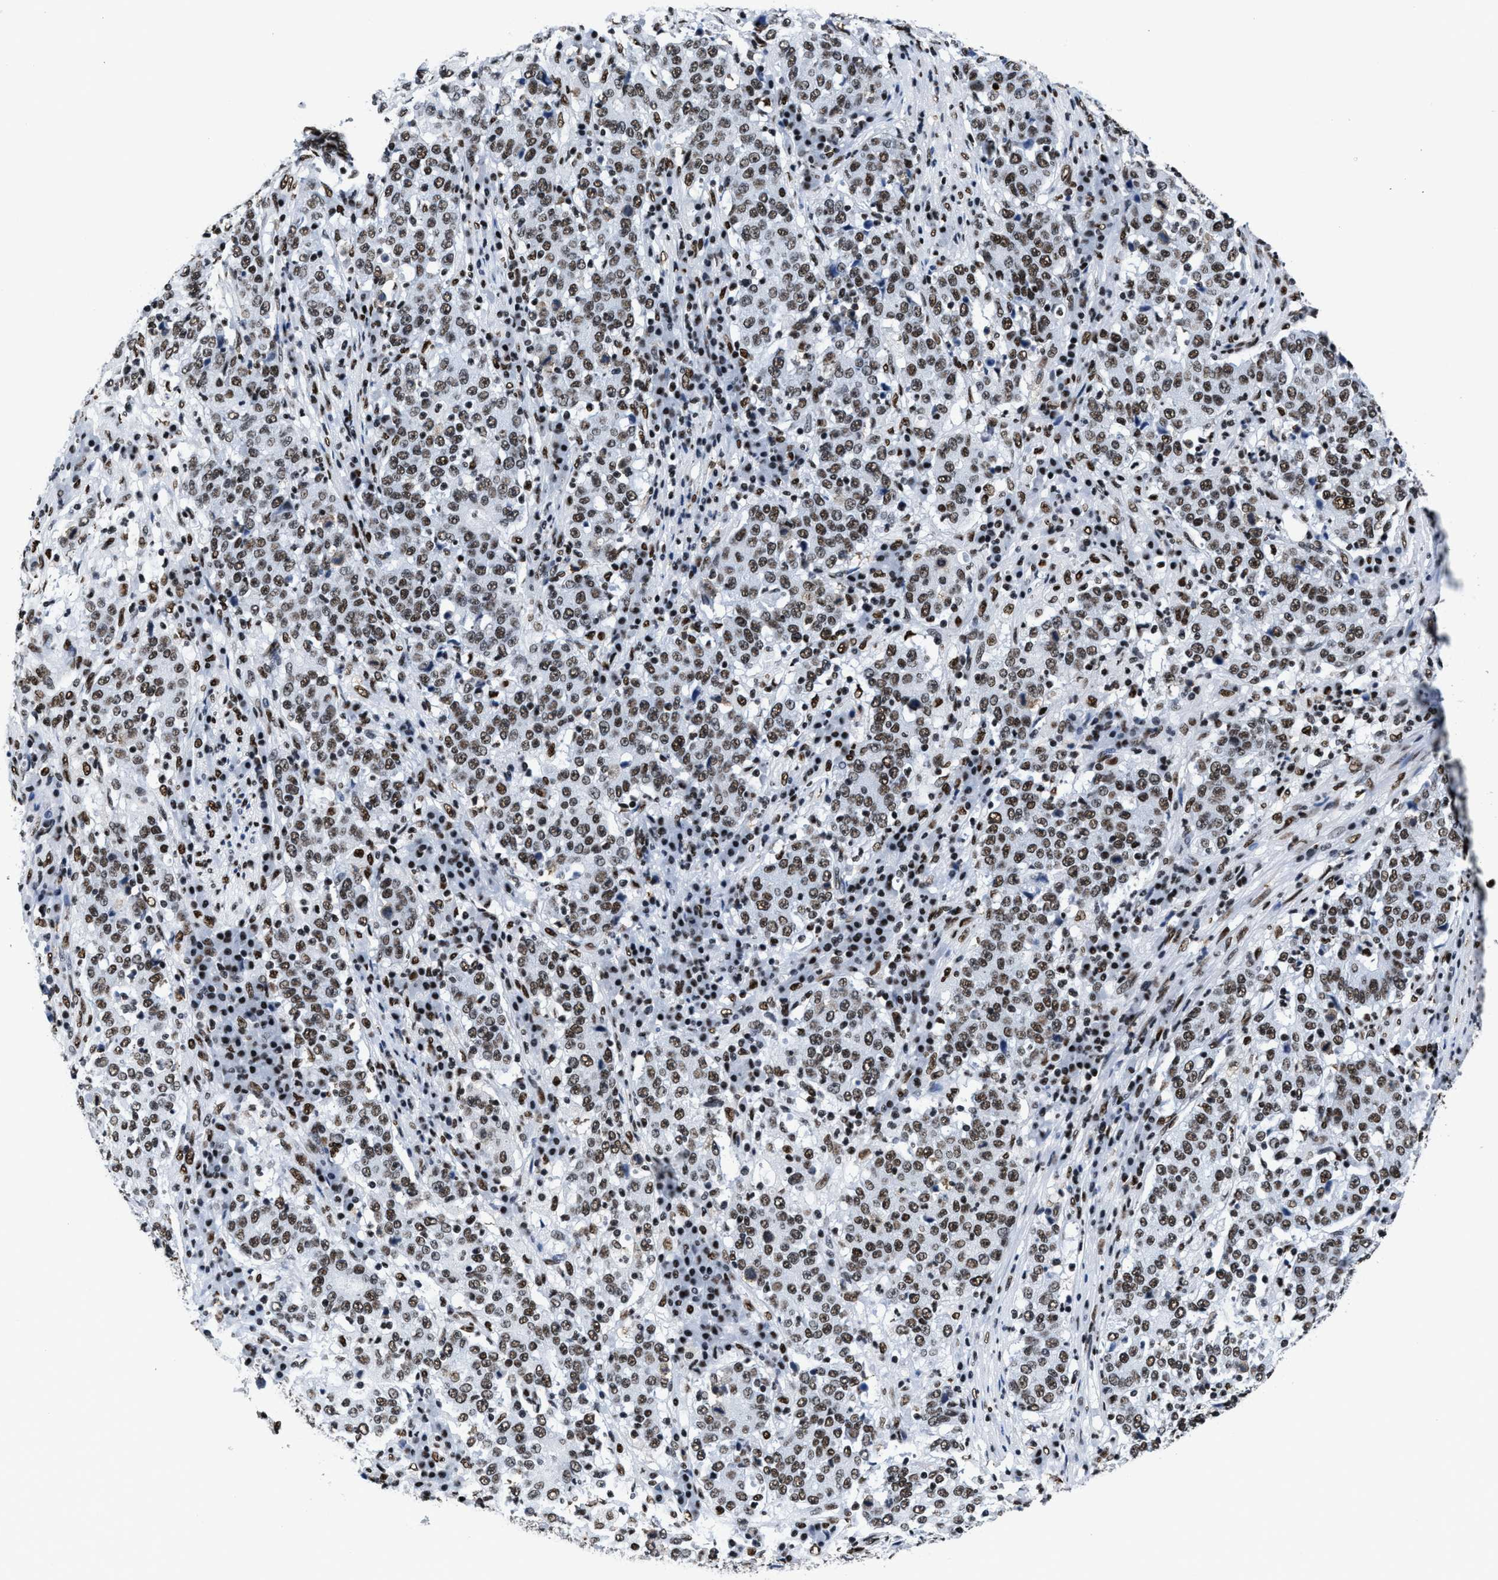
{"staining": {"intensity": "moderate", "quantity": ">75%", "location": "nuclear"}, "tissue": "stomach cancer", "cell_type": "Tumor cells", "image_type": "cancer", "snomed": [{"axis": "morphology", "description": "Adenocarcinoma, NOS"}, {"axis": "topography", "description": "Stomach"}], "caption": "Stomach cancer stained with a protein marker reveals moderate staining in tumor cells.", "gene": "SMARCC2", "patient": {"sex": "male", "age": 59}}